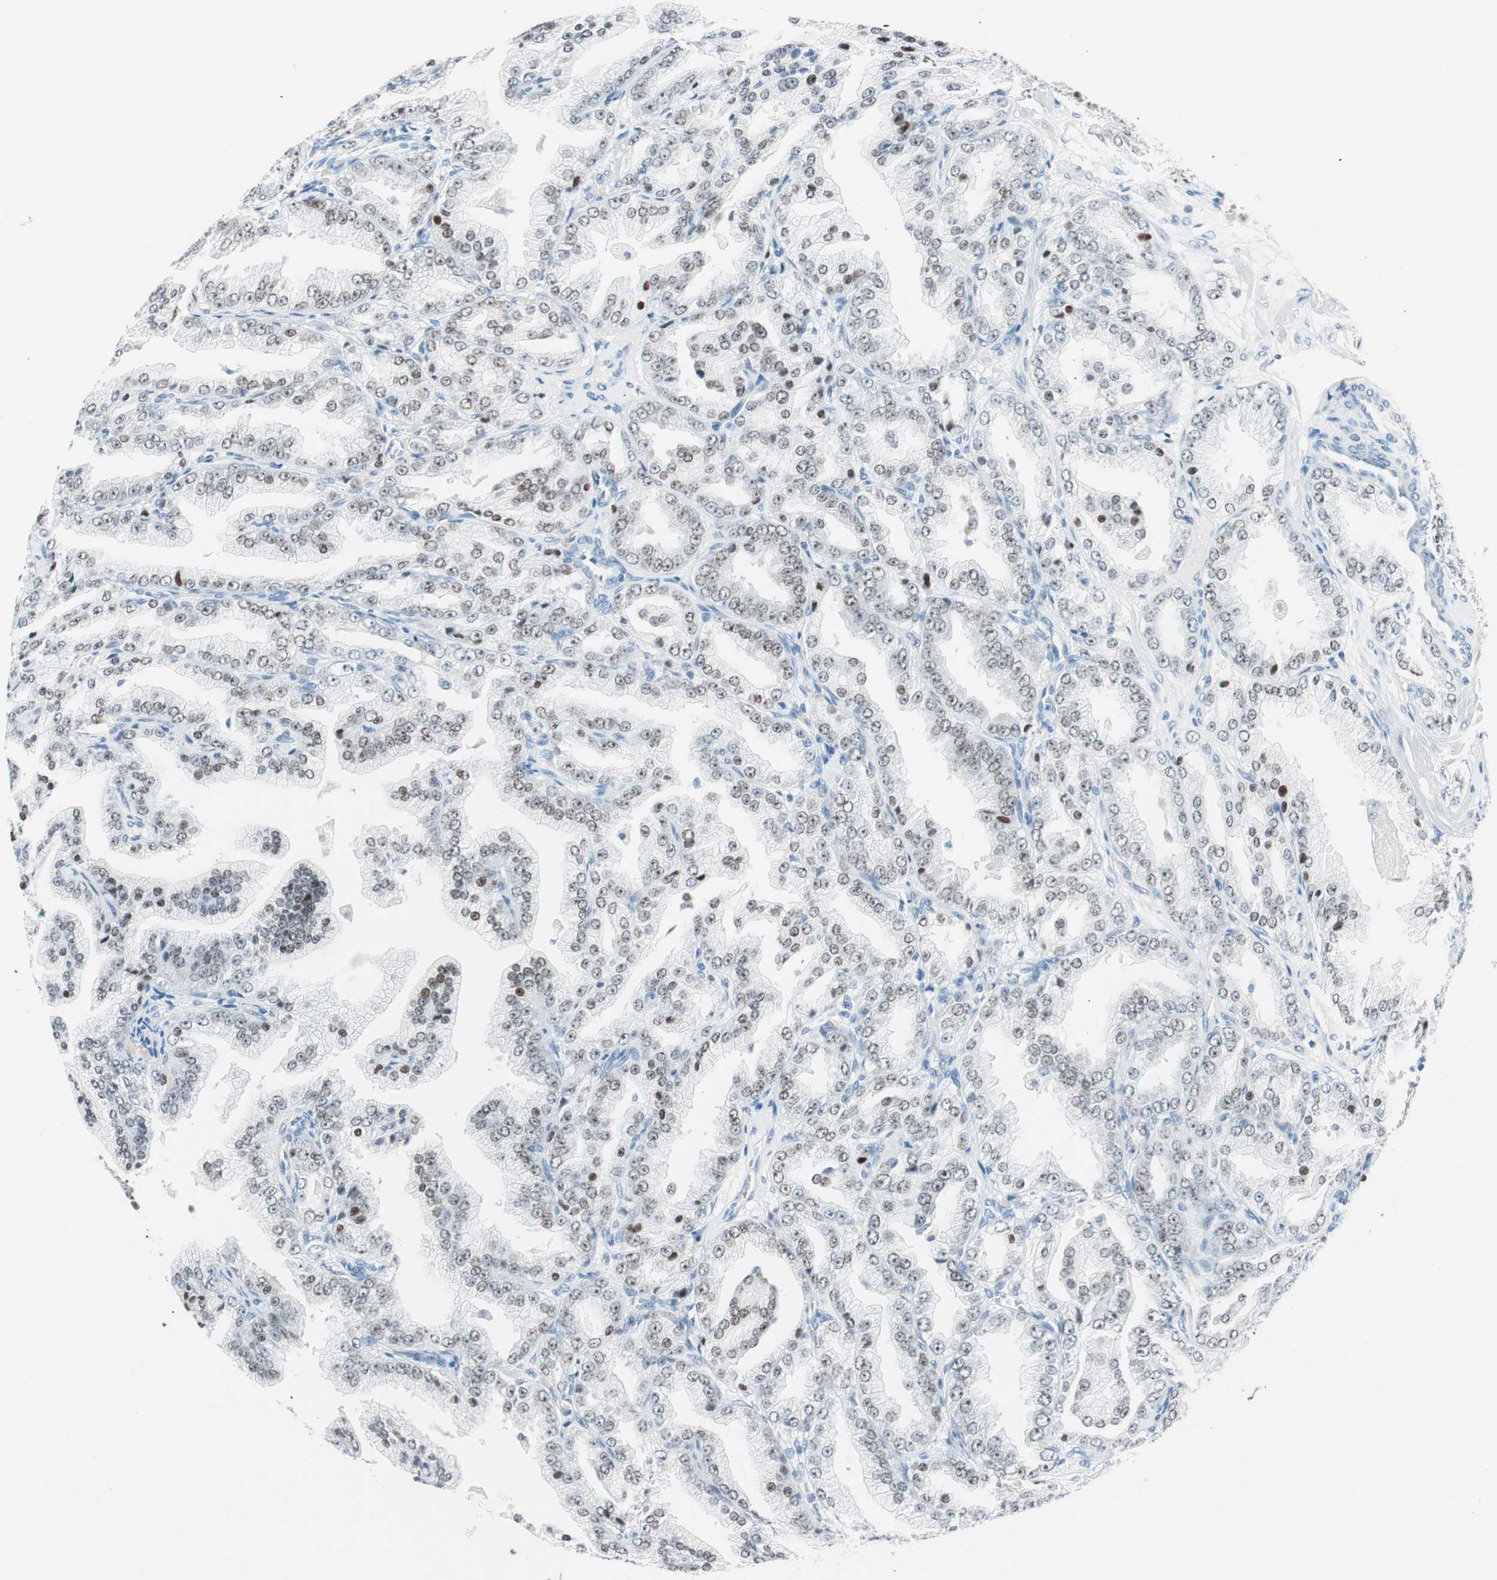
{"staining": {"intensity": "moderate", "quantity": "25%-75%", "location": "nuclear"}, "tissue": "prostate cancer", "cell_type": "Tumor cells", "image_type": "cancer", "snomed": [{"axis": "morphology", "description": "Adenocarcinoma, High grade"}, {"axis": "topography", "description": "Prostate"}], "caption": "High-magnification brightfield microscopy of prostate cancer stained with DAB (3,3'-diaminobenzidine) (brown) and counterstained with hematoxylin (blue). tumor cells exhibit moderate nuclear staining is appreciated in approximately25%-75% of cells. The protein of interest is shown in brown color, while the nuclei are stained blue.", "gene": "HOXB13", "patient": {"sex": "male", "age": 61}}